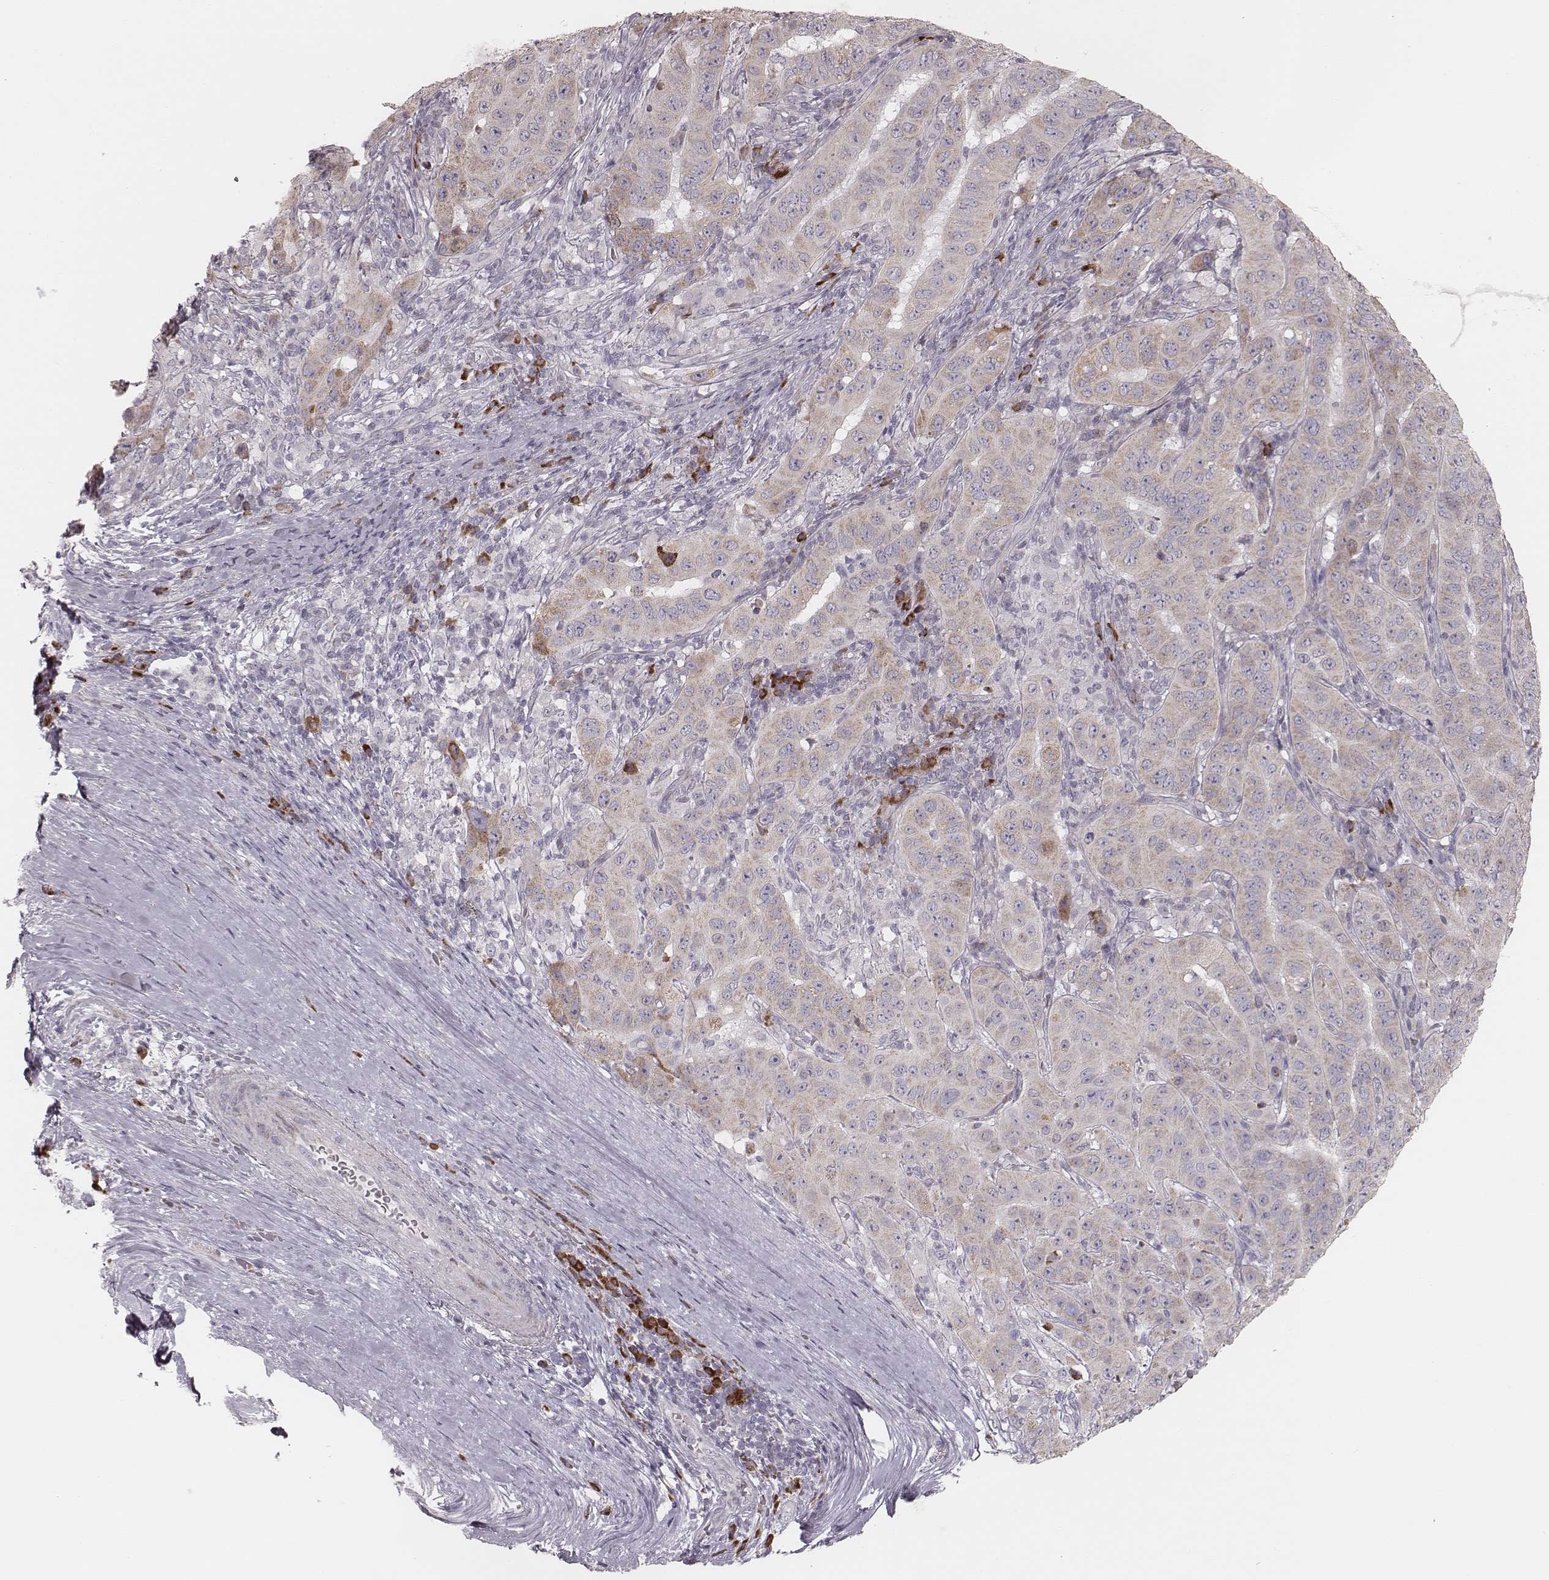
{"staining": {"intensity": "weak", "quantity": ">75%", "location": "cytoplasmic/membranous"}, "tissue": "pancreatic cancer", "cell_type": "Tumor cells", "image_type": "cancer", "snomed": [{"axis": "morphology", "description": "Adenocarcinoma, NOS"}, {"axis": "topography", "description": "Pancreas"}], "caption": "The image exhibits a brown stain indicating the presence of a protein in the cytoplasmic/membranous of tumor cells in pancreatic adenocarcinoma. The staining was performed using DAB, with brown indicating positive protein expression. Nuclei are stained blue with hematoxylin.", "gene": "KIF5C", "patient": {"sex": "male", "age": 63}}